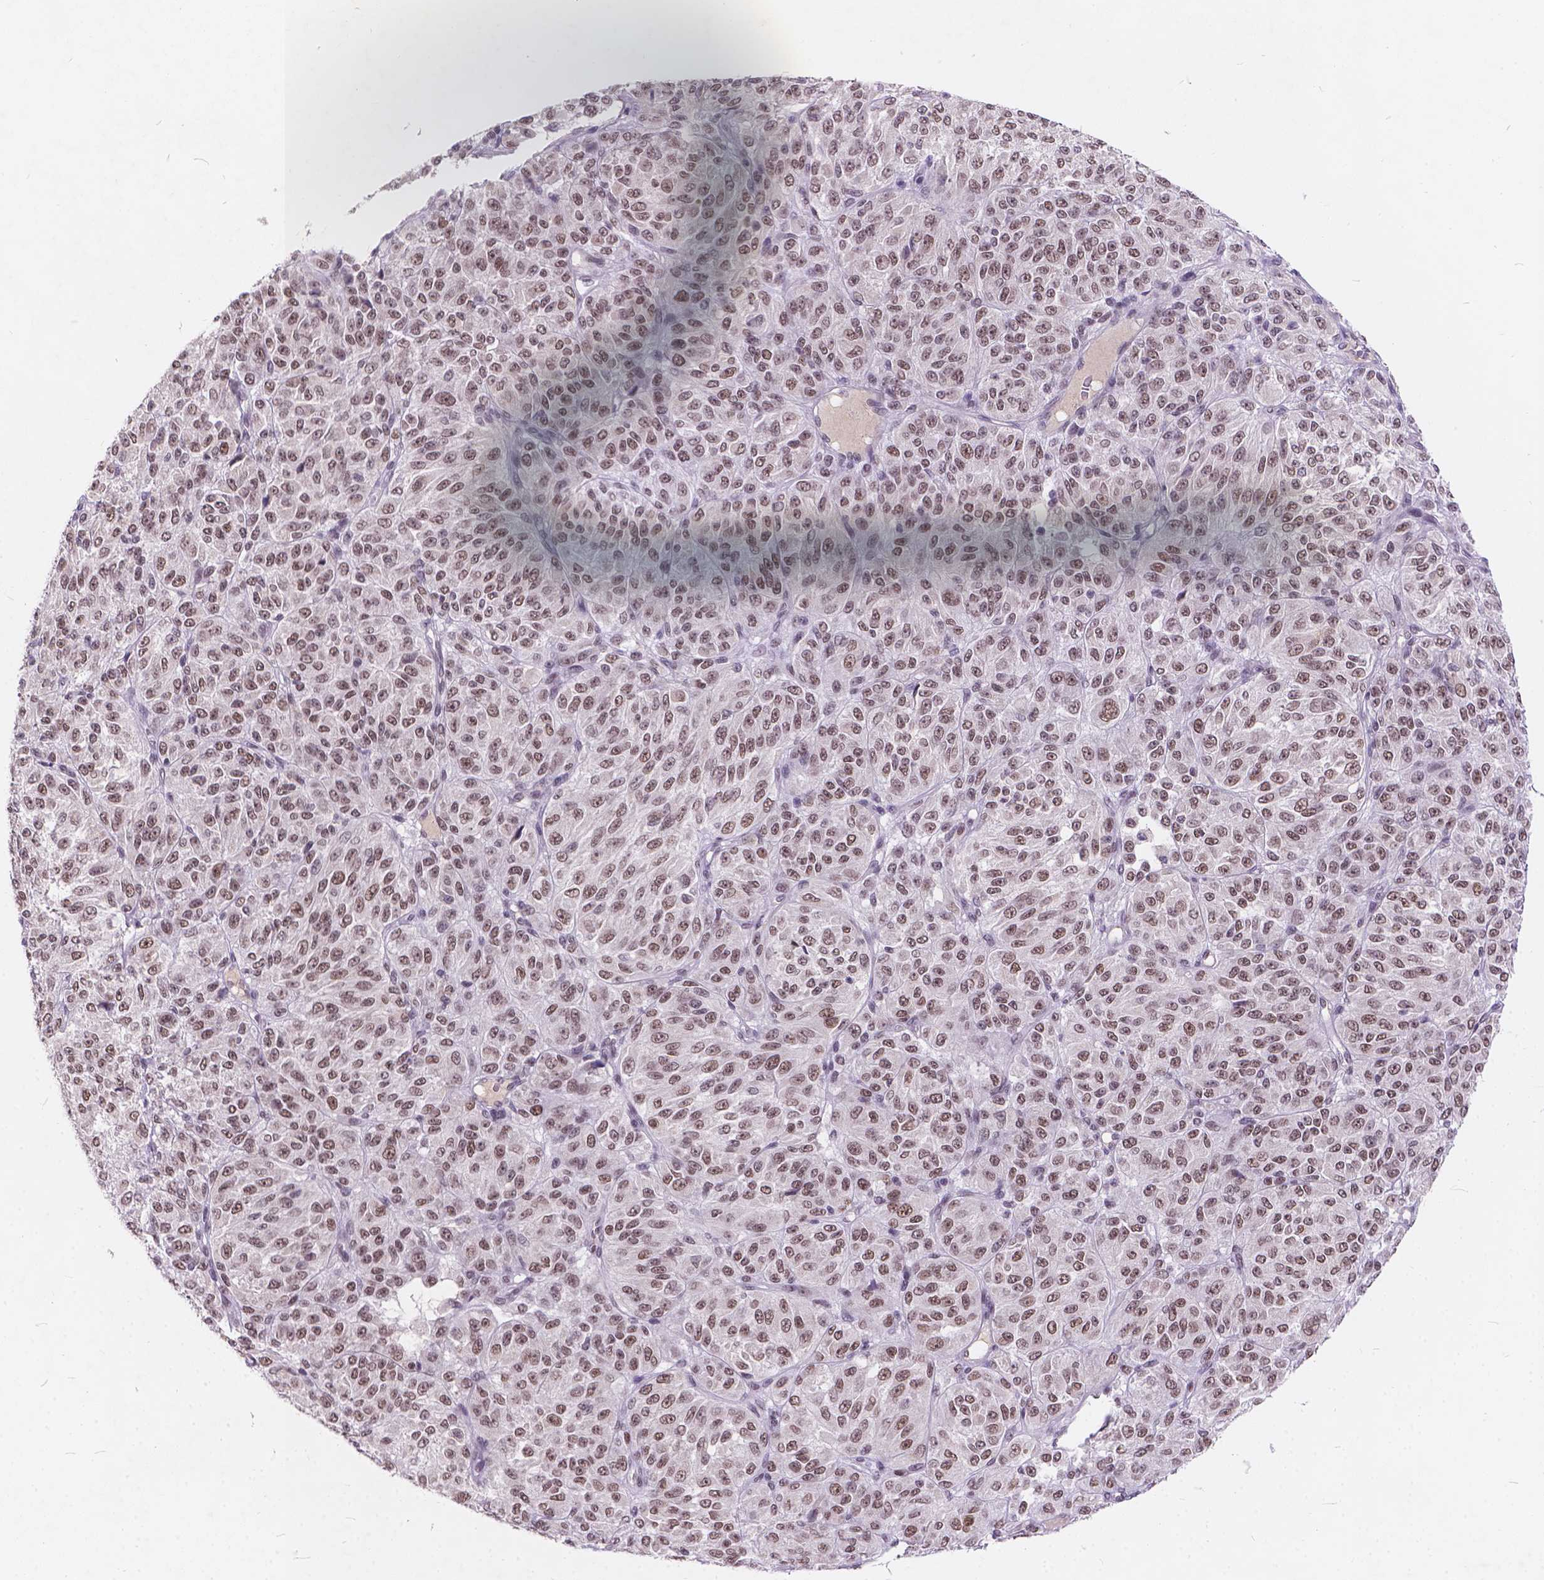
{"staining": {"intensity": "weak", "quantity": ">75%", "location": "nuclear"}, "tissue": "melanoma", "cell_type": "Tumor cells", "image_type": "cancer", "snomed": [{"axis": "morphology", "description": "Malignant melanoma, Metastatic site"}, {"axis": "topography", "description": "Brain"}], "caption": "A micrograph of melanoma stained for a protein demonstrates weak nuclear brown staining in tumor cells.", "gene": "FAM53A", "patient": {"sex": "female", "age": 56}}